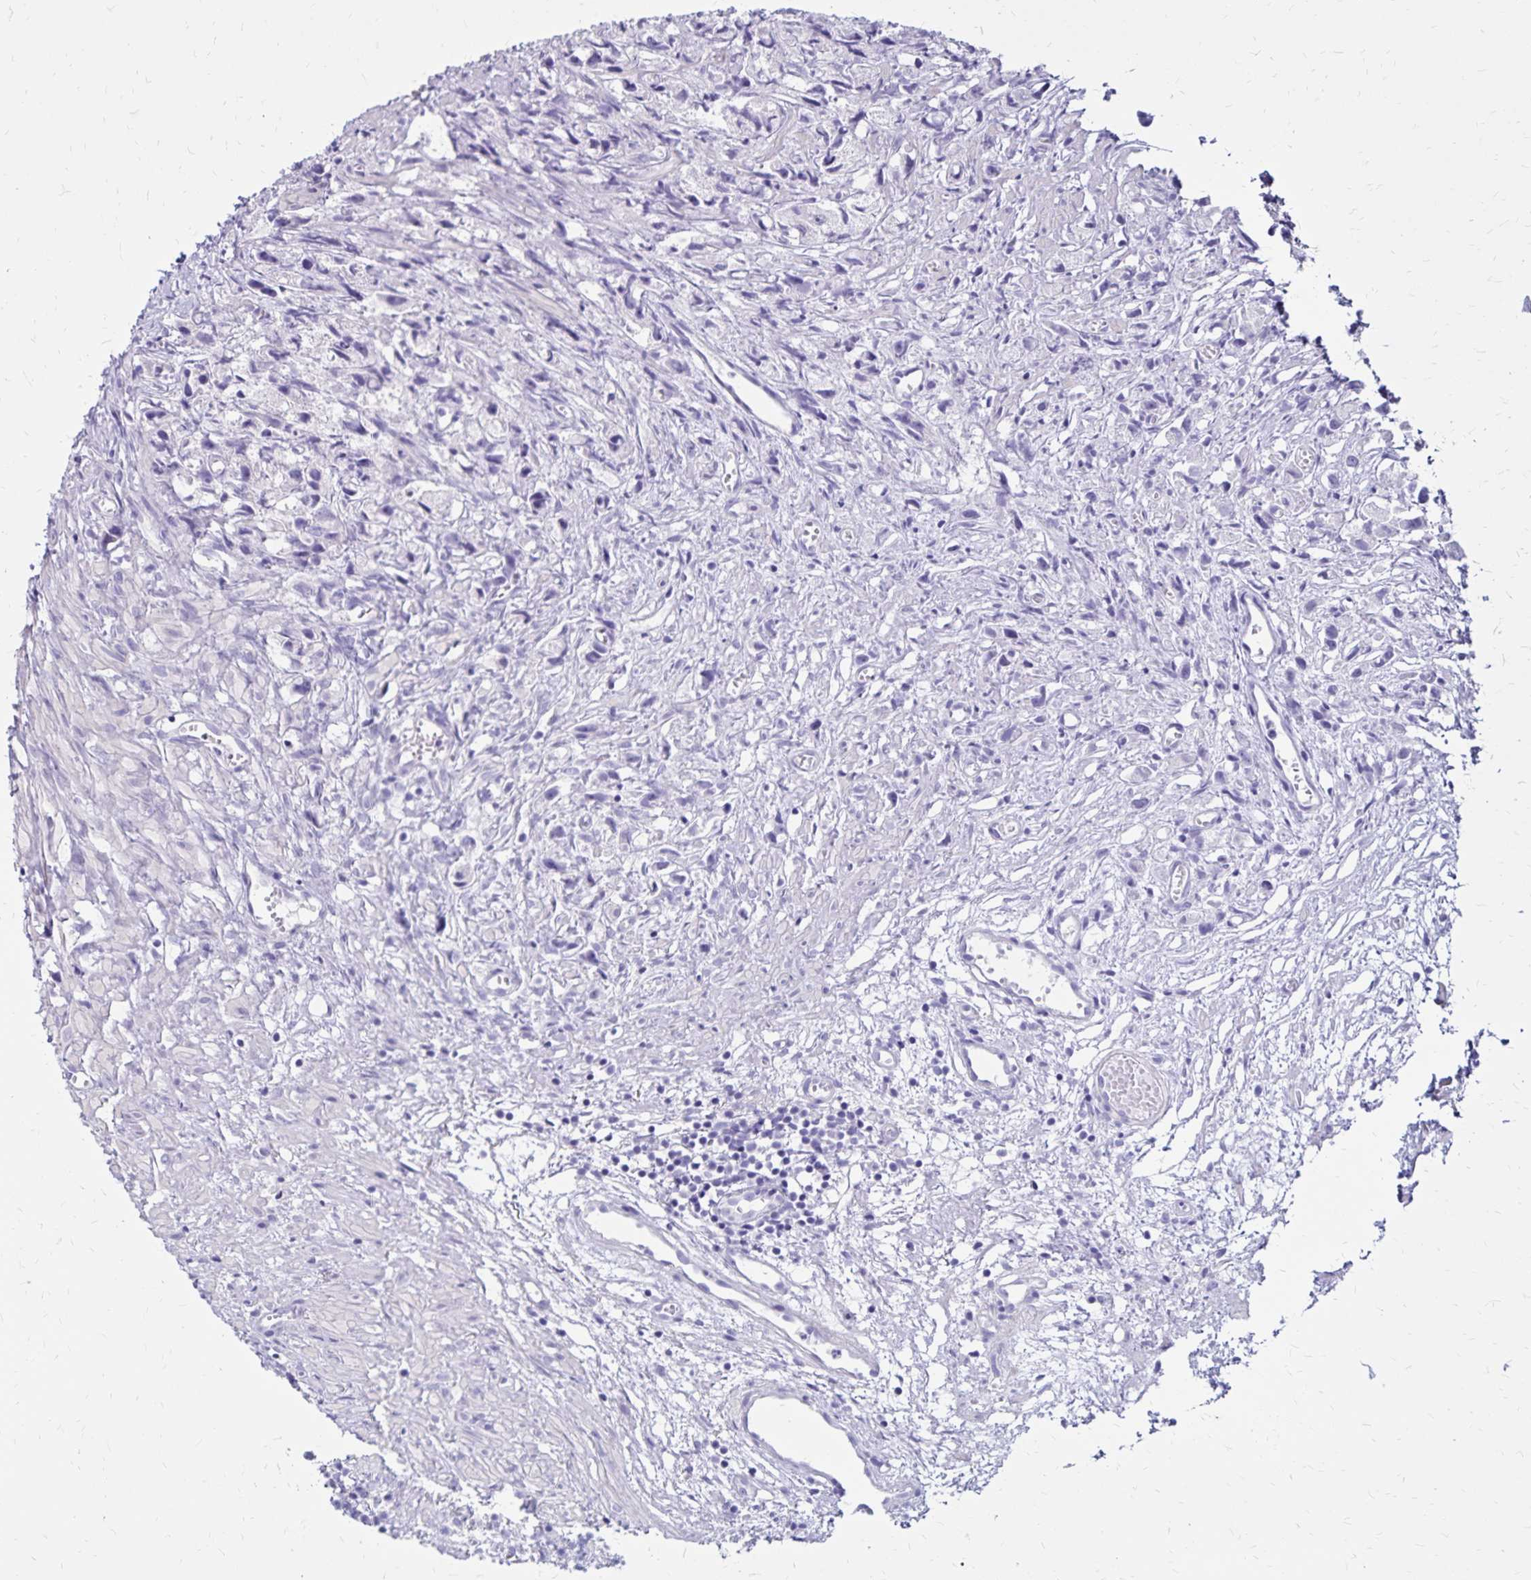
{"staining": {"intensity": "negative", "quantity": "none", "location": "none"}, "tissue": "prostate cancer", "cell_type": "Tumor cells", "image_type": "cancer", "snomed": [{"axis": "morphology", "description": "Adenocarcinoma, High grade"}, {"axis": "topography", "description": "Prostate"}], "caption": "Tumor cells are negative for brown protein staining in prostate high-grade adenocarcinoma. (DAB (3,3'-diaminobenzidine) immunohistochemistry (IHC) visualized using brightfield microscopy, high magnification).", "gene": "SH3GL3", "patient": {"sex": "male", "age": 75}}